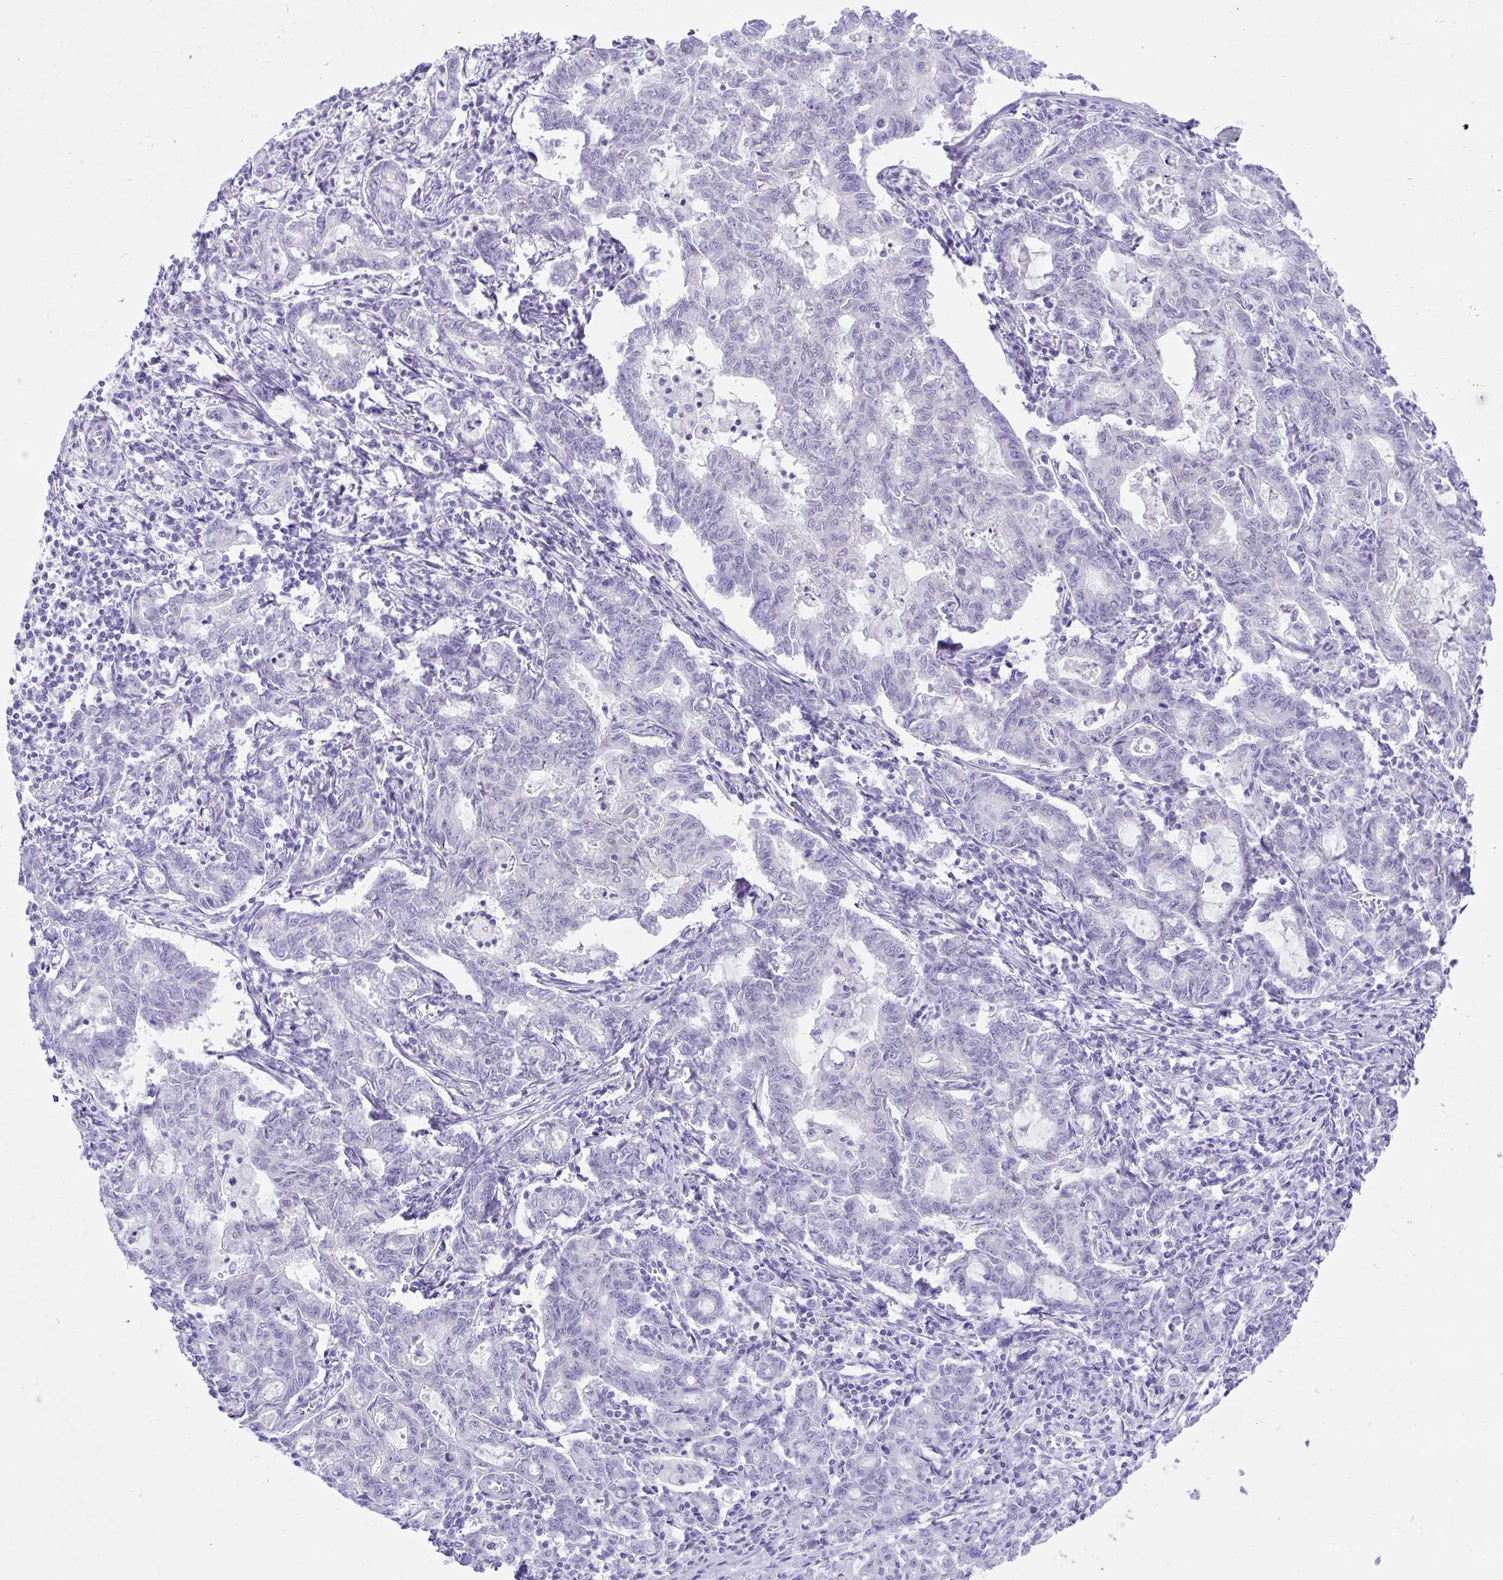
{"staining": {"intensity": "negative", "quantity": "none", "location": "none"}, "tissue": "stomach cancer", "cell_type": "Tumor cells", "image_type": "cancer", "snomed": [{"axis": "morphology", "description": "Adenocarcinoma, NOS"}, {"axis": "topography", "description": "Stomach, upper"}], "caption": "This is an immunohistochemistry (IHC) image of stomach cancer. There is no staining in tumor cells.", "gene": "PSCA", "patient": {"sex": "female", "age": 79}}